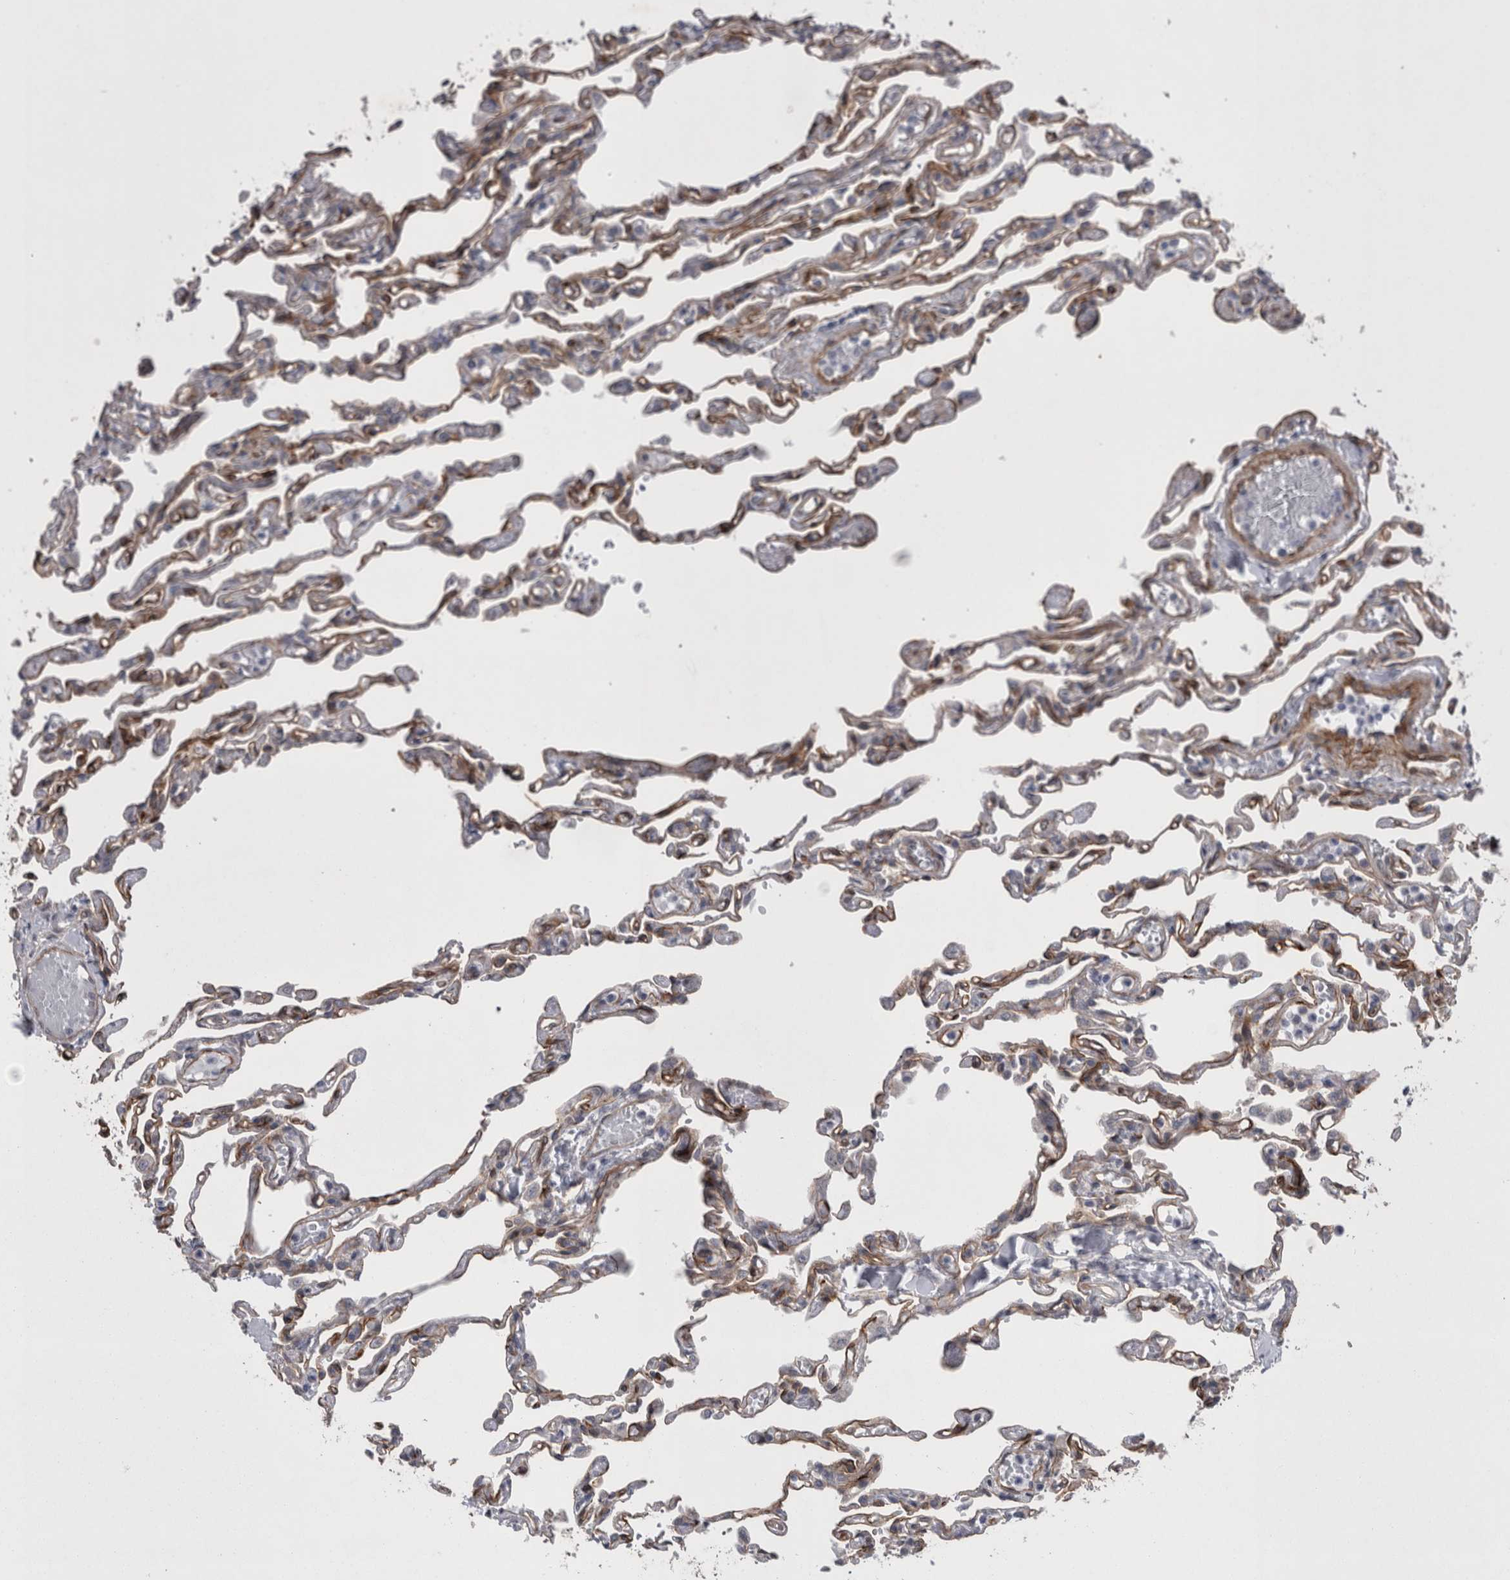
{"staining": {"intensity": "strong", "quantity": "25%-75%", "location": "cytoplasmic/membranous"}, "tissue": "lung", "cell_type": "Alveolar cells", "image_type": "normal", "snomed": [{"axis": "morphology", "description": "Normal tissue, NOS"}, {"axis": "topography", "description": "Lung"}], "caption": "The micrograph exhibits staining of unremarkable lung, revealing strong cytoplasmic/membranous protein positivity (brown color) within alveolar cells. (brown staining indicates protein expression, while blue staining denotes nuclei).", "gene": "DDX6", "patient": {"sex": "male", "age": 21}}